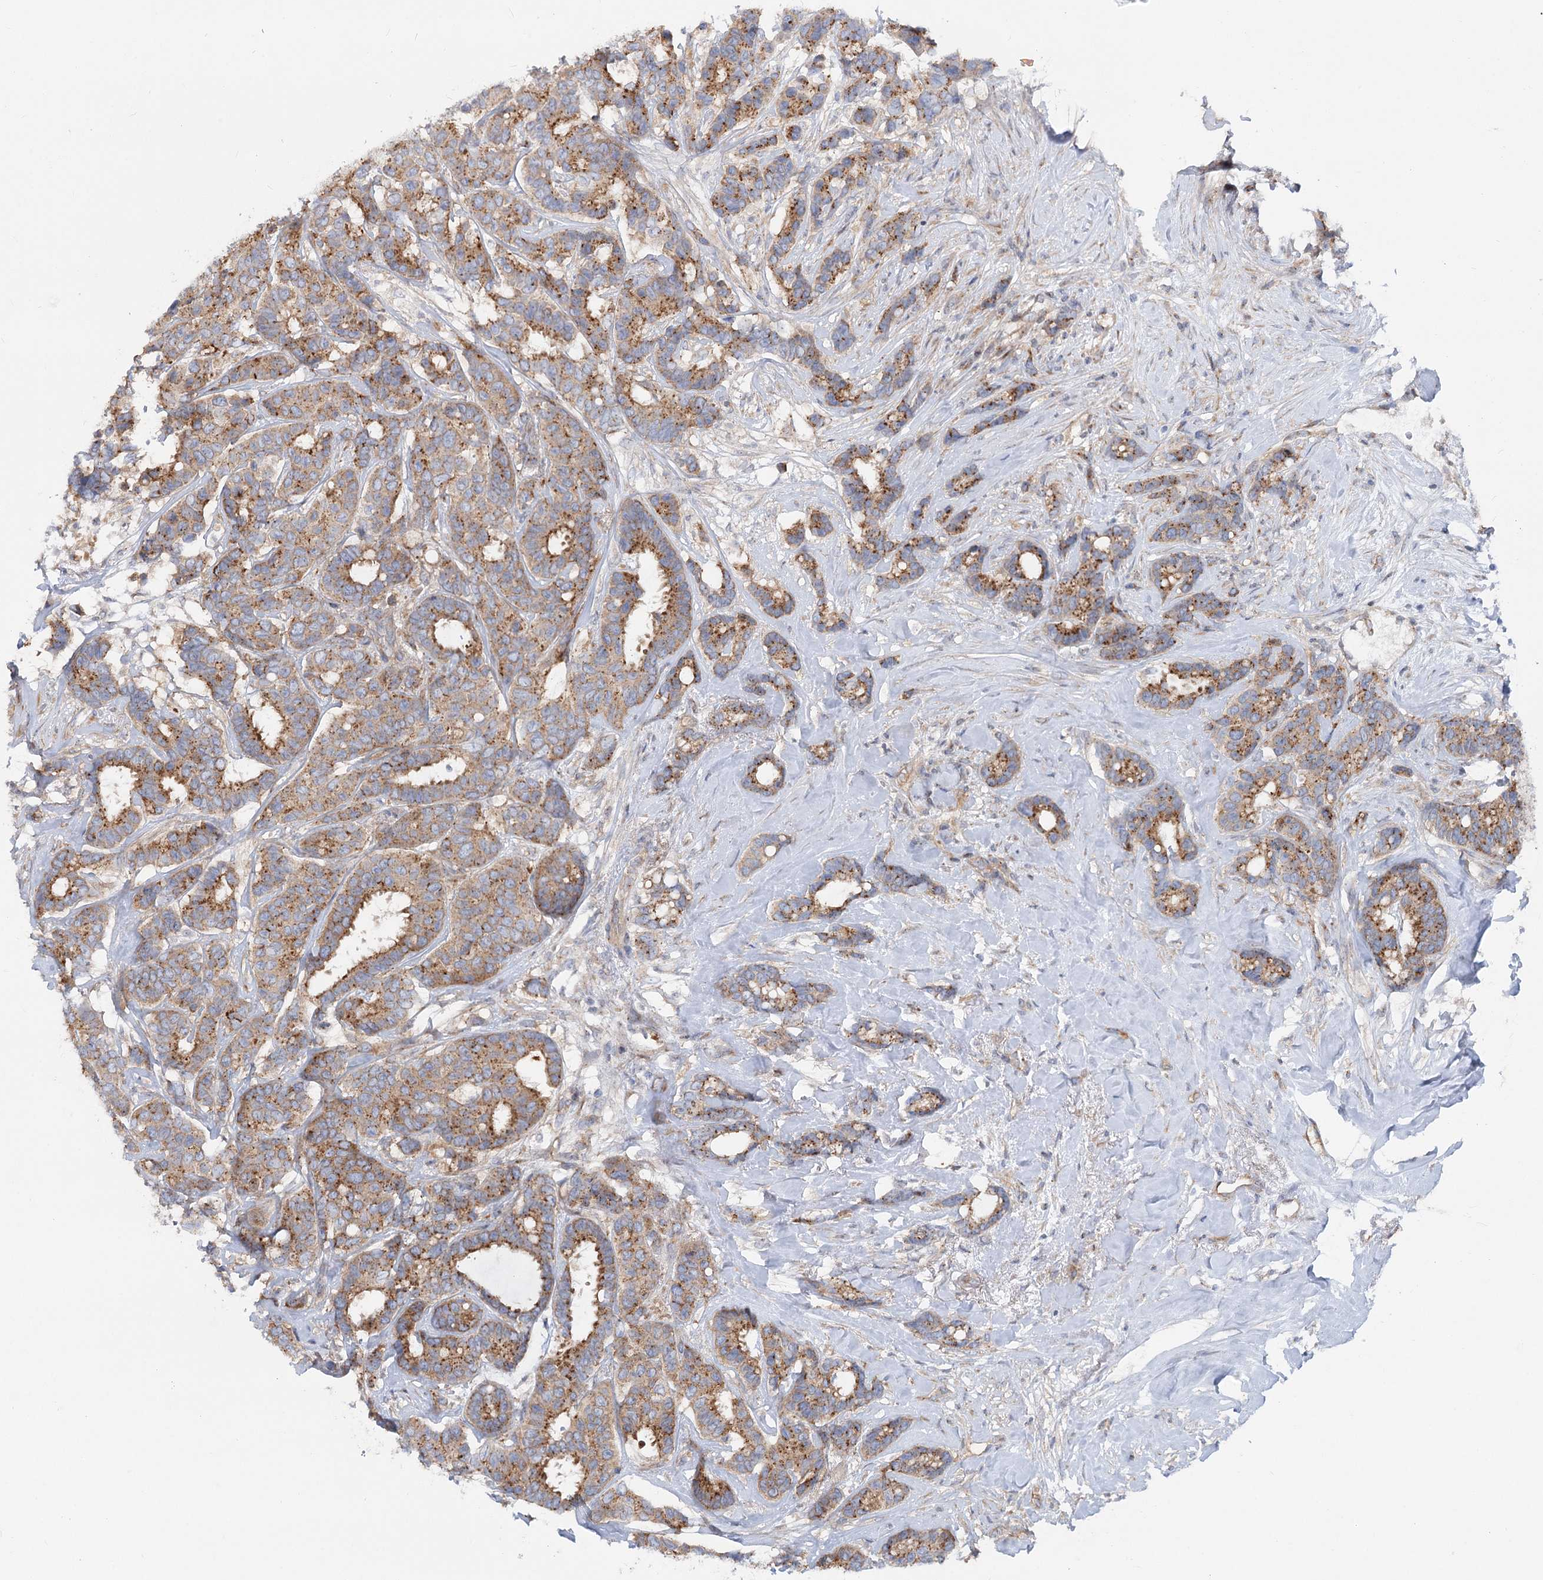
{"staining": {"intensity": "moderate", "quantity": ">75%", "location": "cytoplasmic/membranous"}, "tissue": "breast cancer", "cell_type": "Tumor cells", "image_type": "cancer", "snomed": [{"axis": "morphology", "description": "Duct carcinoma"}, {"axis": "topography", "description": "Breast"}], "caption": "Human breast cancer (invasive ductal carcinoma) stained for a protein (brown) shows moderate cytoplasmic/membranous positive expression in approximately >75% of tumor cells.", "gene": "SCN11A", "patient": {"sex": "female", "age": 87}}